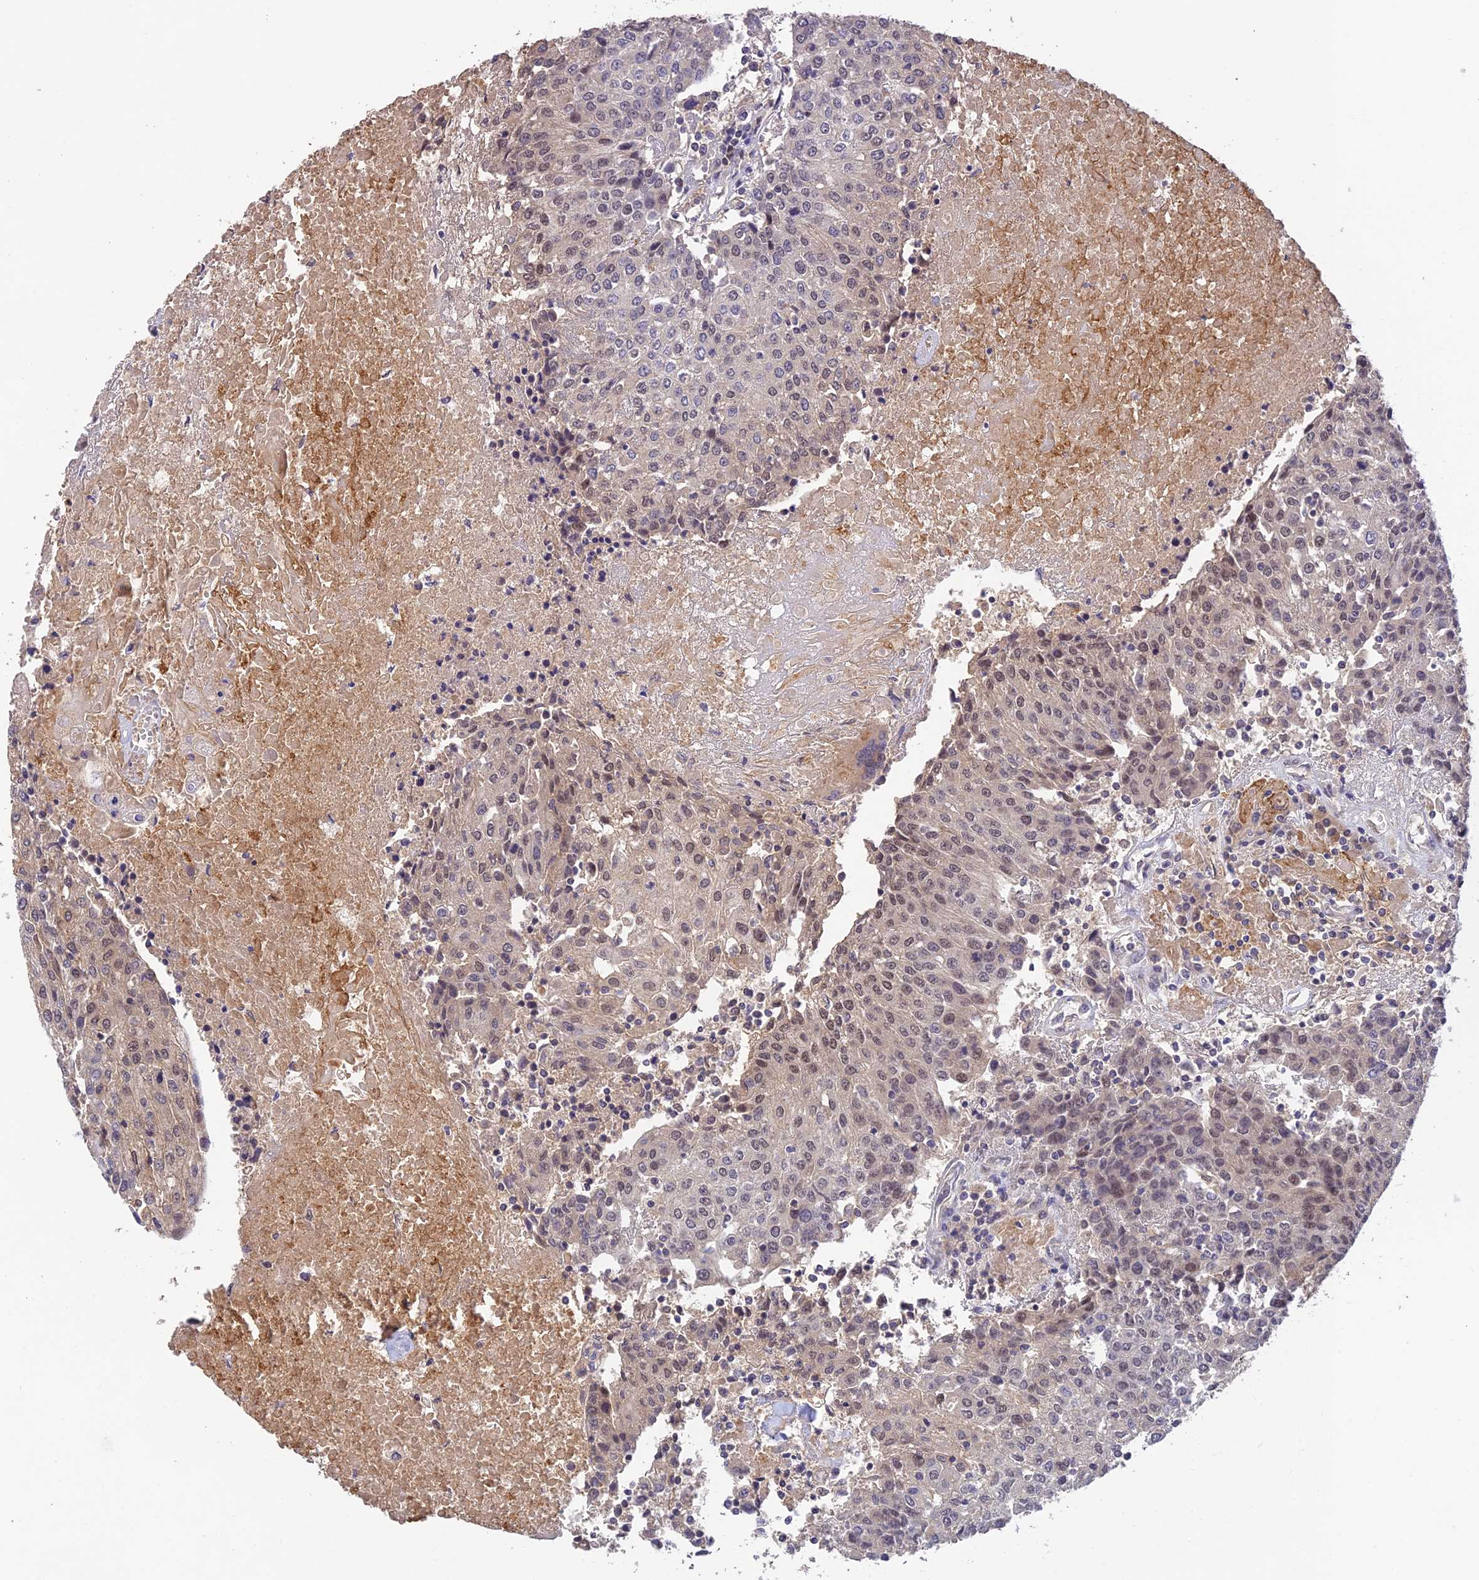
{"staining": {"intensity": "moderate", "quantity": "<25%", "location": "nuclear"}, "tissue": "urothelial cancer", "cell_type": "Tumor cells", "image_type": "cancer", "snomed": [{"axis": "morphology", "description": "Urothelial carcinoma, High grade"}, {"axis": "topography", "description": "Urinary bladder"}], "caption": "A brown stain shows moderate nuclear positivity of a protein in urothelial cancer tumor cells.", "gene": "ZNF436", "patient": {"sex": "female", "age": 85}}